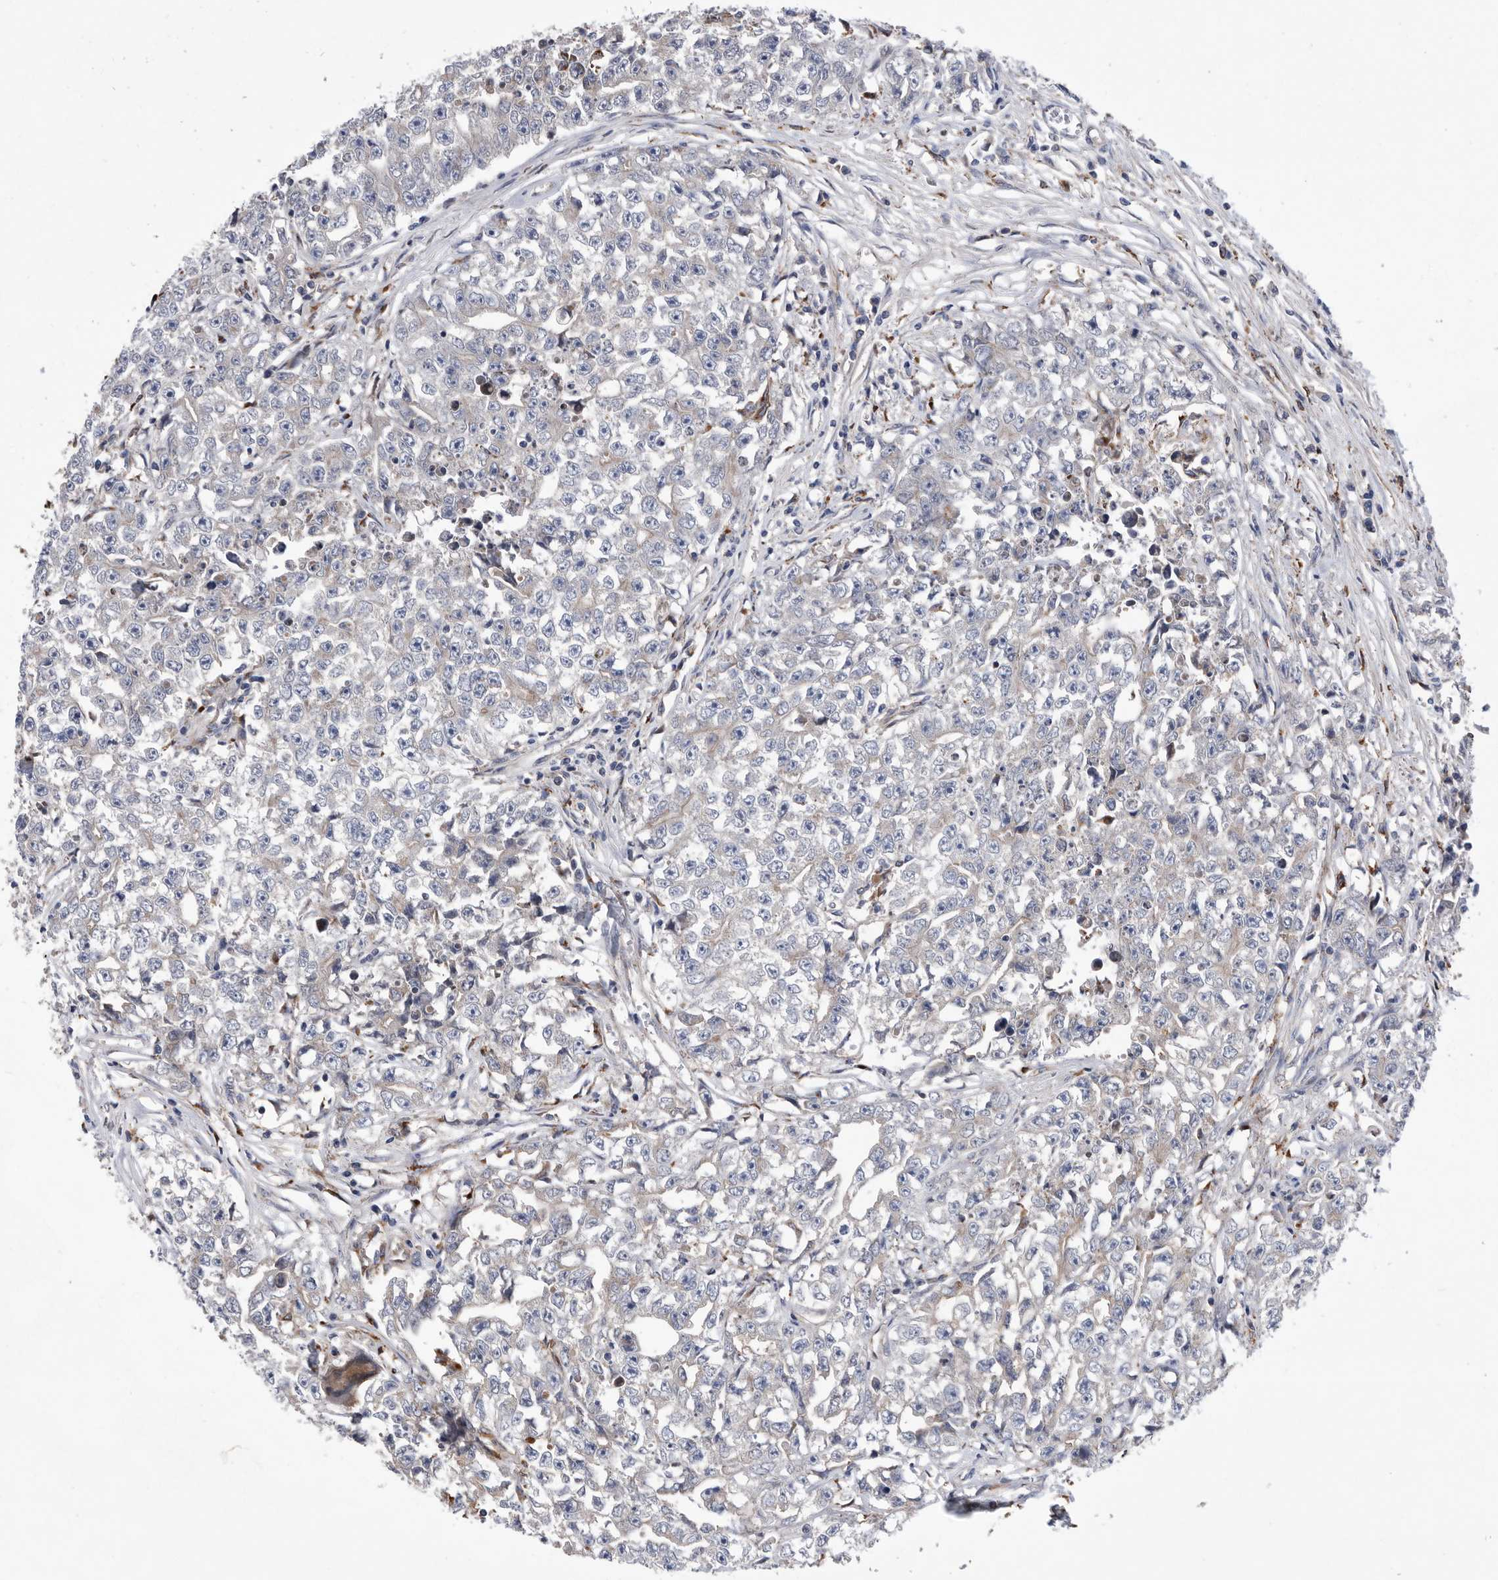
{"staining": {"intensity": "negative", "quantity": "none", "location": "none"}, "tissue": "testis cancer", "cell_type": "Tumor cells", "image_type": "cancer", "snomed": [{"axis": "morphology", "description": "Seminoma, NOS"}, {"axis": "morphology", "description": "Carcinoma, Embryonal, NOS"}, {"axis": "topography", "description": "Testis"}], "caption": "A photomicrograph of testis seminoma stained for a protein displays no brown staining in tumor cells. Nuclei are stained in blue.", "gene": "BAIAP3", "patient": {"sex": "male", "age": 43}}